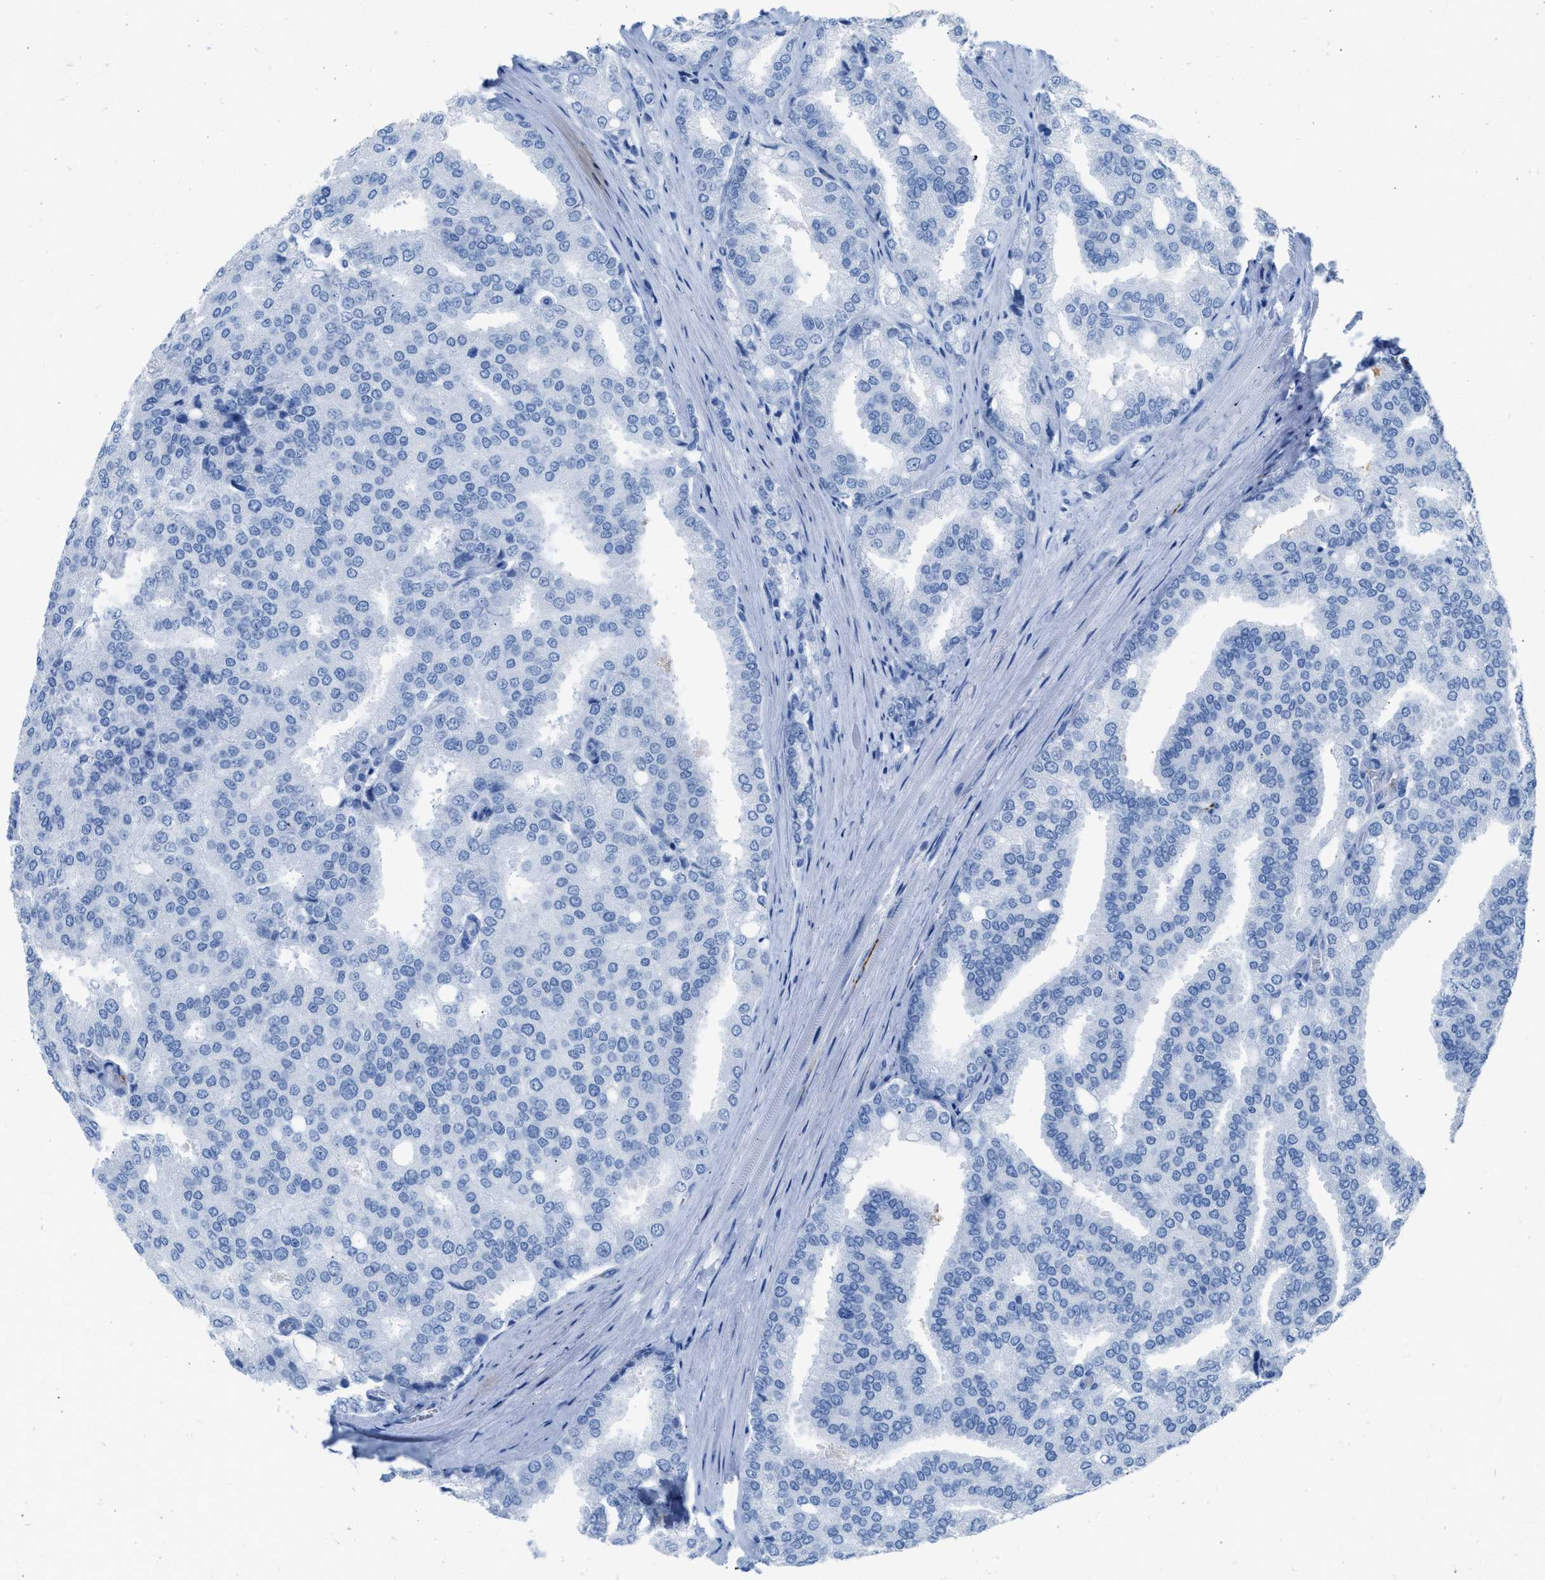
{"staining": {"intensity": "negative", "quantity": "none", "location": "none"}, "tissue": "prostate cancer", "cell_type": "Tumor cells", "image_type": "cancer", "snomed": [{"axis": "morphology", "description": "Adenocarcinoma, High grade"}, {"axis": "topography", "description": "Prostate"}], "caption": "An image of human prostate cancer (high-grade adenocarcinoma) is negative for staining in tumor cells.", "gene": "FAIM2", "patient": {"sex": "male", "age": 50}}